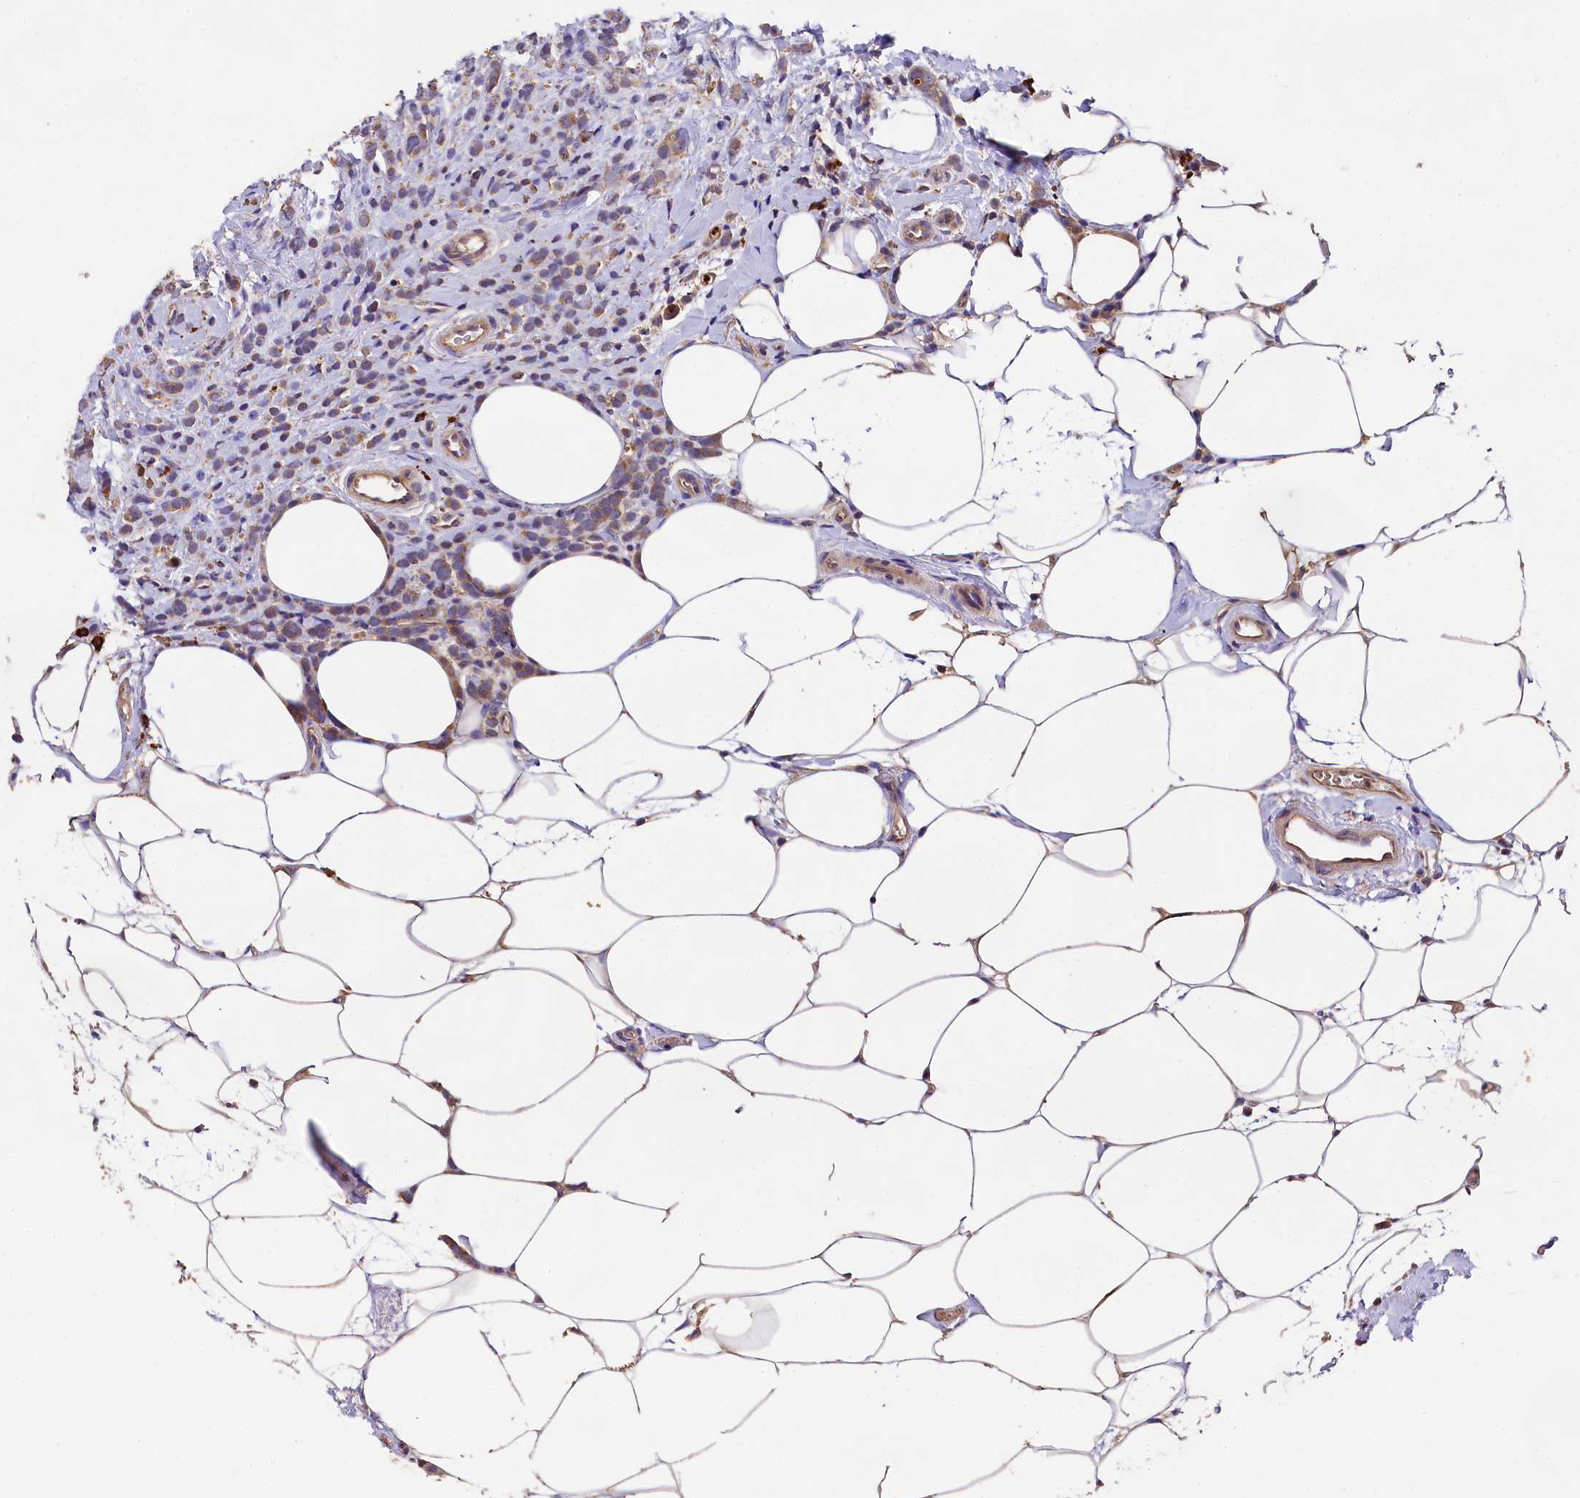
{"staining": {"intensity": "moderate", "quantity": "25%-75%", "location": "cytoplasmic/membranous"}, "tissue": "breast cancer", "cell_type": "Tumor cells", "image_type": "cancer", "snomed": [{"axis": "morphology", "description": "Lobular carcinoma"}, {"axis": "topography", "description": "Breast"}], "caption": "Tumor cells exhibit medium levels of moderate cytoplasmic/membranous expression in about 25%-75% of cells in breast cancer.", "gene": "ENKD1", "patient": {"sex": "female", "age": 58}}